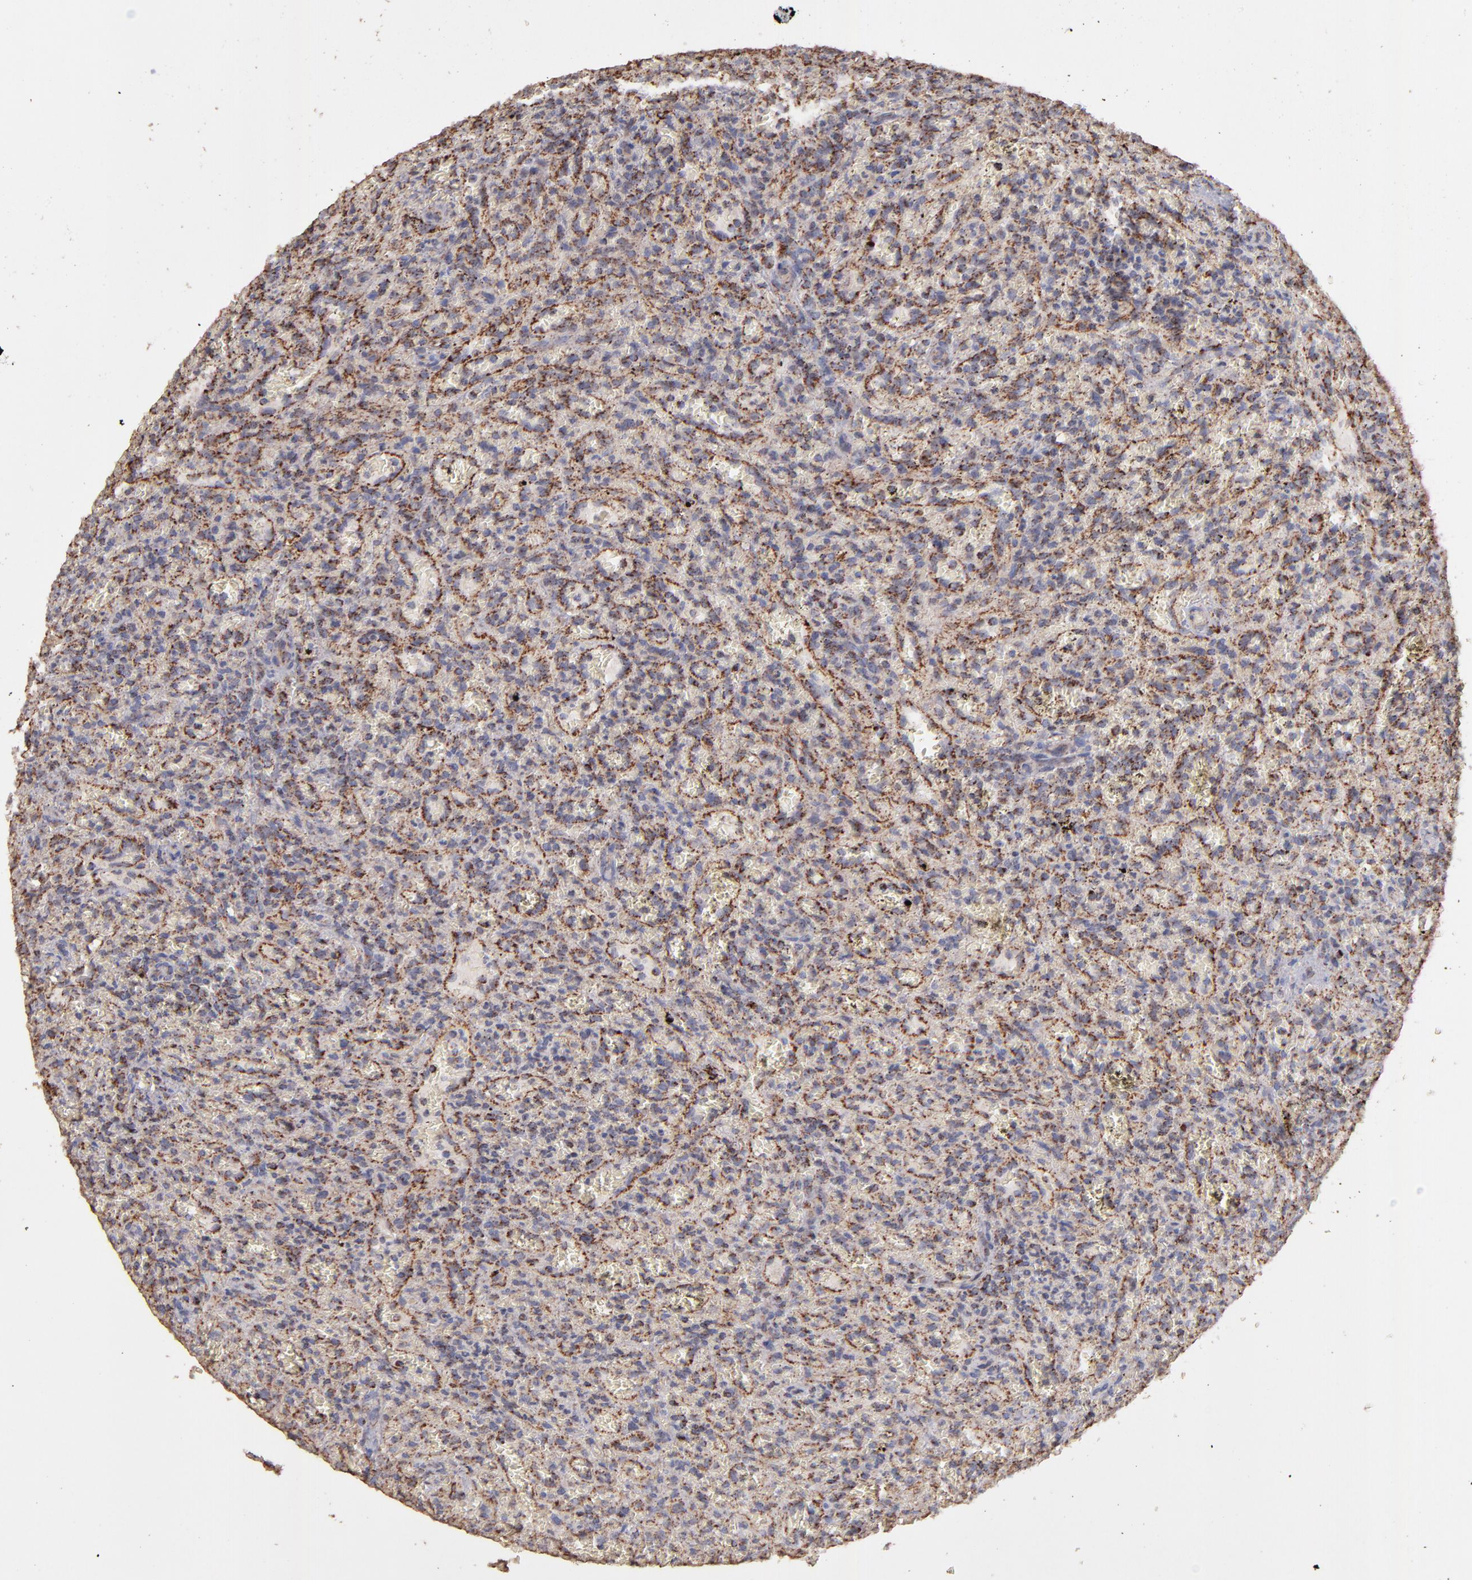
{"staining": {"intensity": "moderate", "quantity": "25%-75%", "location": "cytoplasmic/membranous"}, "tissue": "lymphoma", "cell_type": "Tumor cells", "image_type": "cancer", "snomed": [{"axis": "morphology", "description": "Malignant lymphoma, non-Hodgkin's type, Low grade"}, {"axis": "topography", "description": "Spleen"}], "caption": "DAB immunohistochemical staining of human lymphoma reveals moderate cytoplasmic/membranous protein expression in approximately 25%-75% of tumor cells.", "gene": "DLST", "patient": {"sex": "female", "age": 64}}